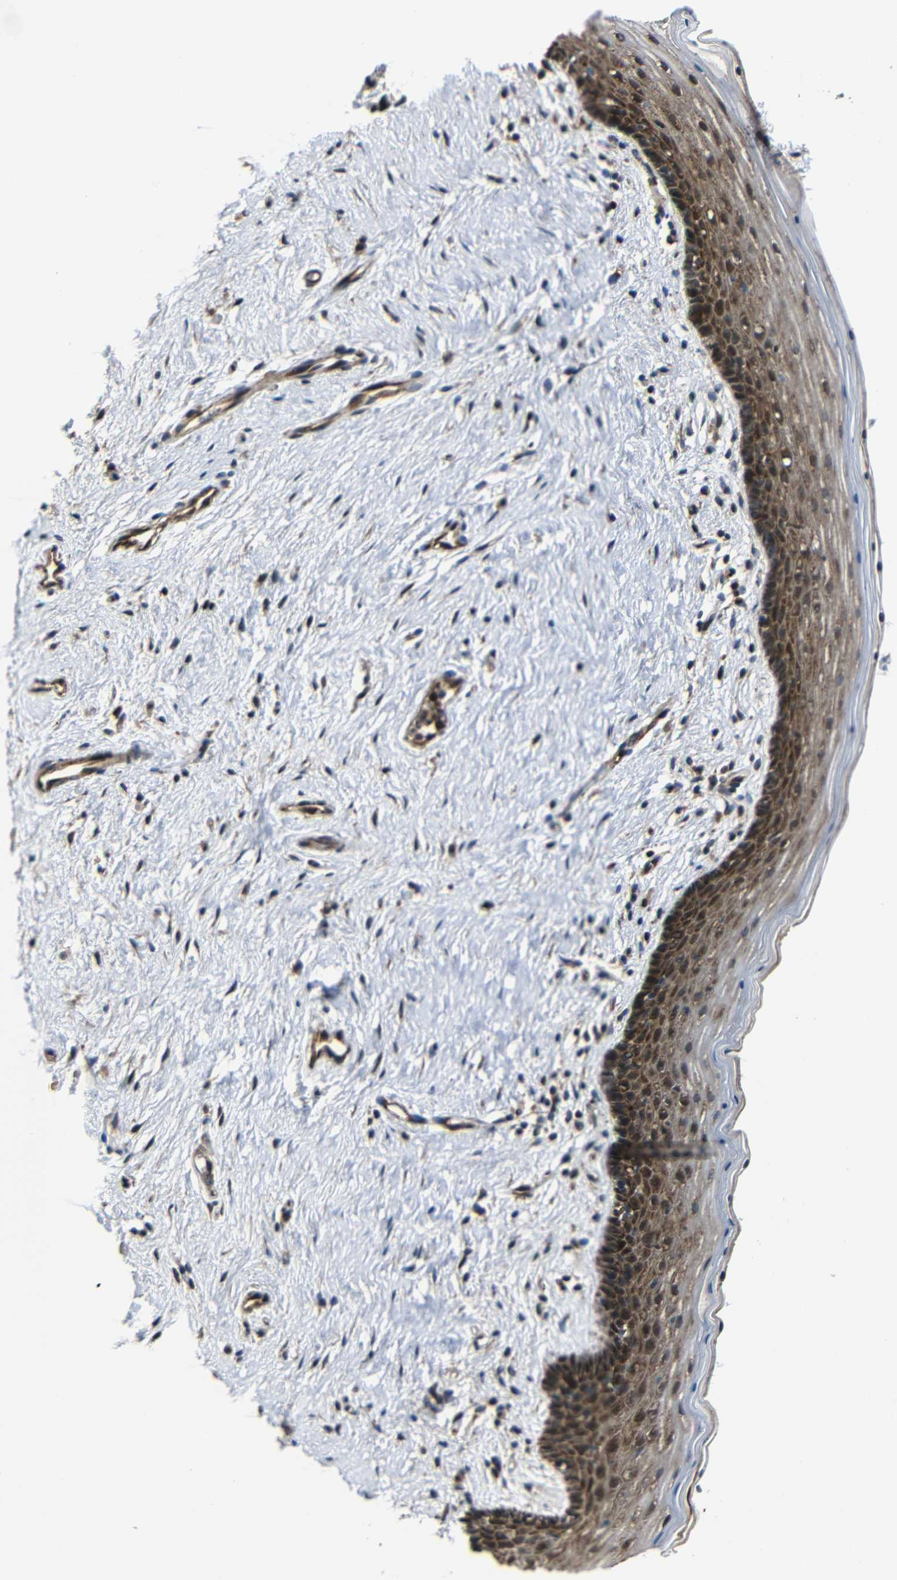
{"staining": {"intensity": "strong", "quantity": "25%-75%", "location": "cytoplasmic/membranous,nuclear"}, "tissue": "vagina", "cell_type": "Squamous epithelial cells", "image_type": "normal", "snomed": [{"axis": "morphology", "description": "Normal tissue, NOS"}, {"axis": "topography", "description": "Vagina"}], "caption": "Normal vagina reveals strong cytoplasmic/membranous,nuclear expression in about 25%-75% of squamous epithelial cells The protein is shown in brown color, while the nuclei are stained blue..", "gene": "SNN", "patient": {"sex": "female", "age": 44}}